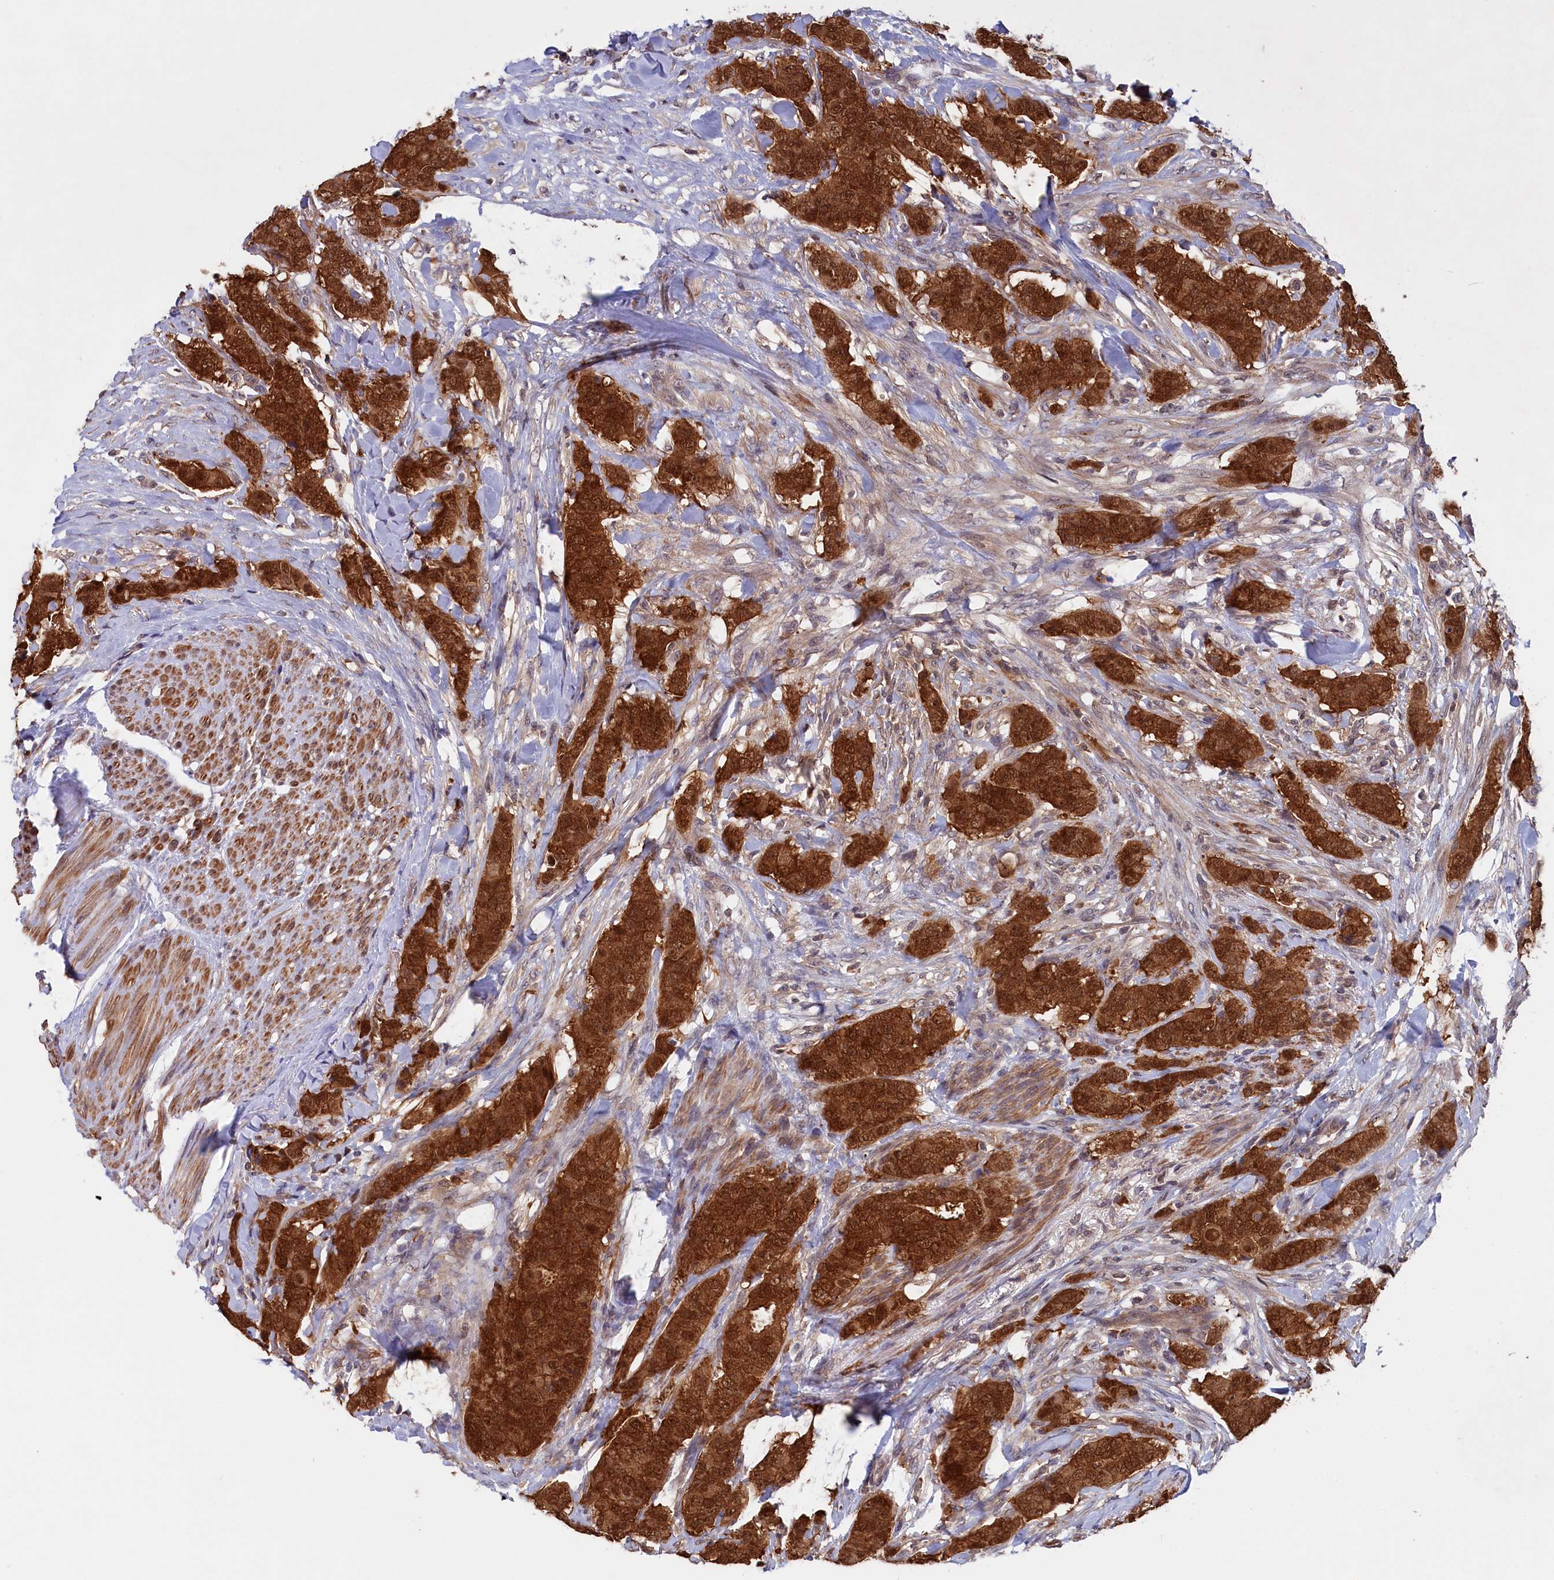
{"staining": {"intensity": "strong", "quantity": ">75%", "location": "cytoplasmic/membranous,nuclear"}, "tissue": "breast cancer", "cell_type": "Tumor cells", "image_type": "cancer", "snomed": [{"axis": "morphology", "description": "Duct carcinoma"}, {"axis": "topography", "description": "Breast"}], "caption": "Tumor cells exhibit high levels of strong cytoplasmic/membranous and nuclear expression in about >75% of cells in human breast cancer (intraductal carcinoma).", "gene": "JPT2", "patient": {"sex": "female", "age": 40}}